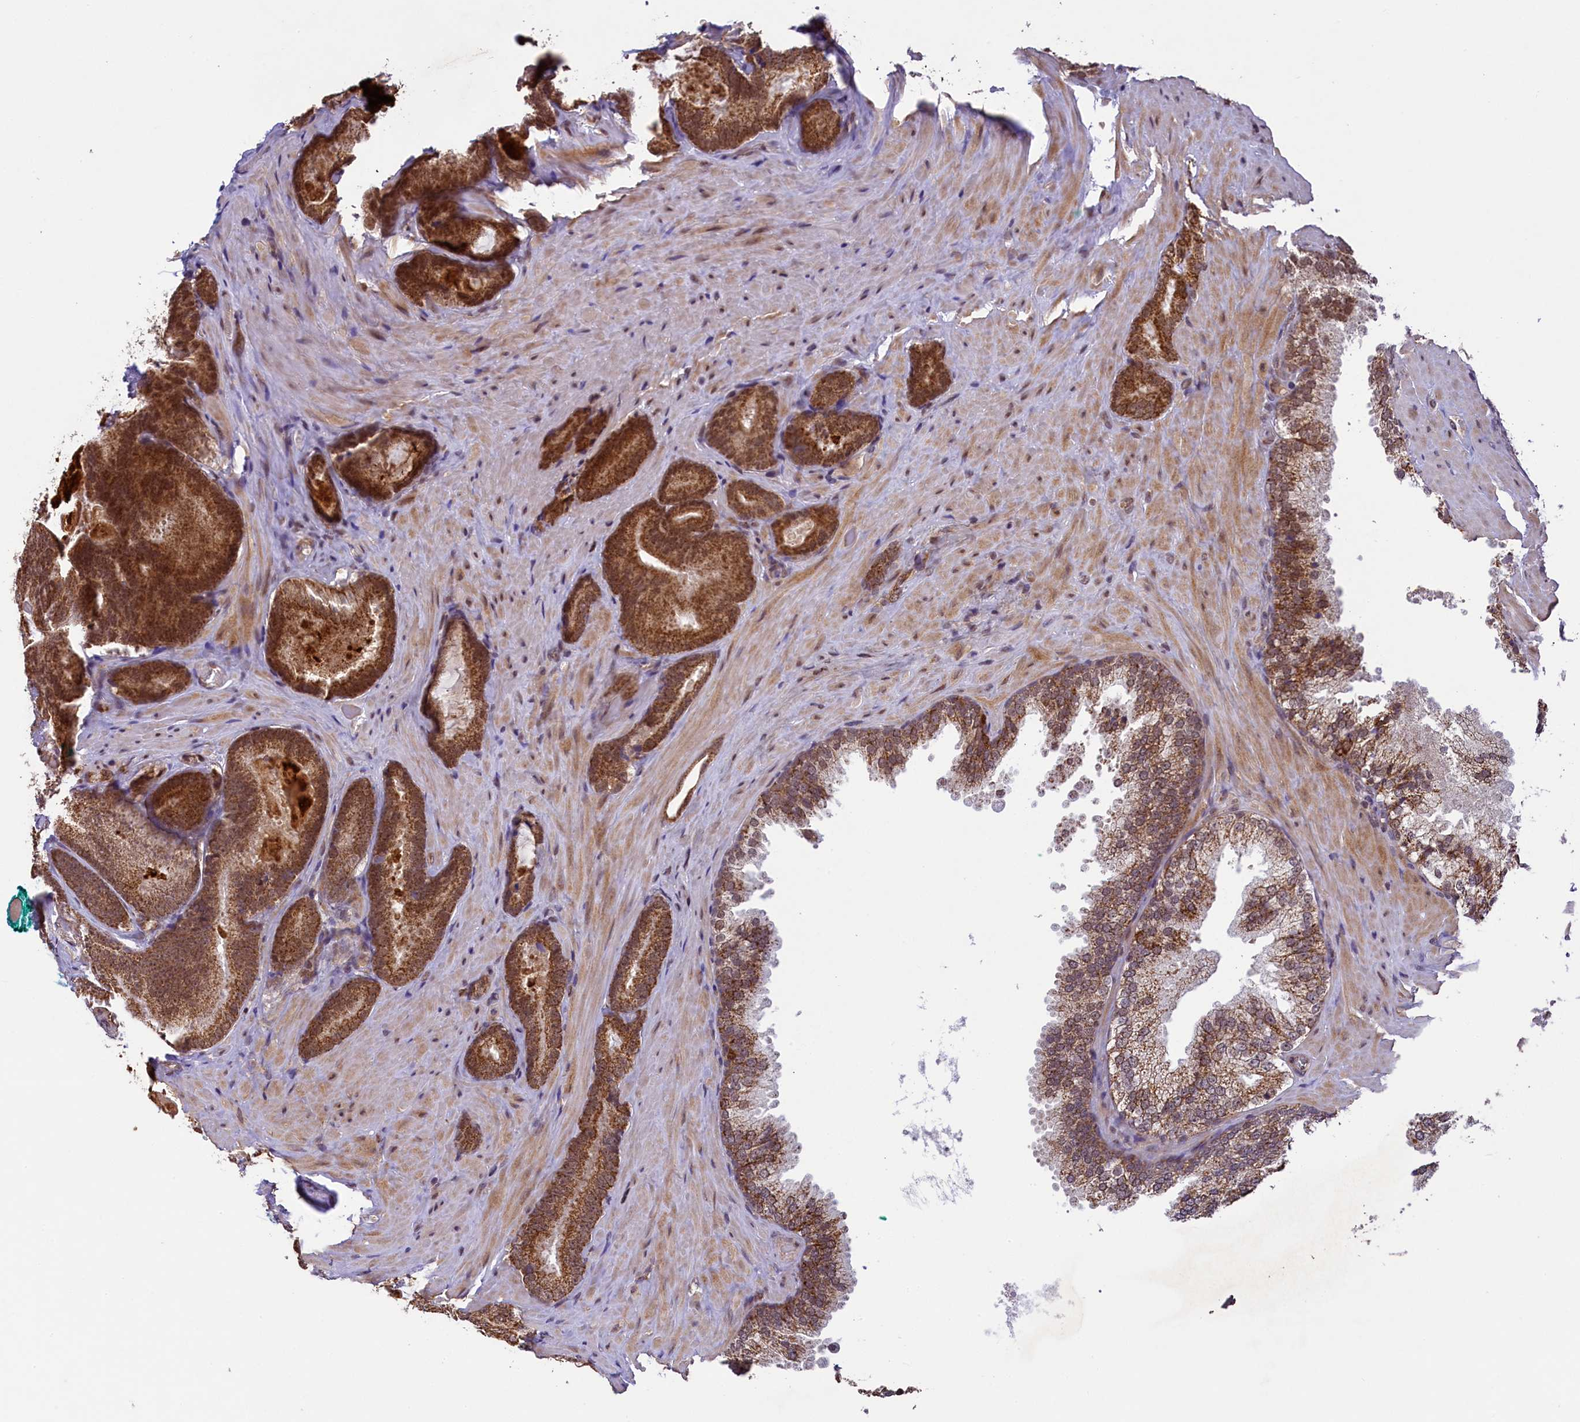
{"staining": {"intensity": "strong", "quantity": ">75%", "location": "cytoplasmic/membranous,nuclear"}, "tissue": "prostate cancer", "cell_type": "Tumor cells", "image_type": "cancer", "snomed": [{"axis": "morphology", "description": "Adenocarcinoma, High grade"}, {"axis": "topography", "description": "Prostate"}], "caption": "IHC of human prostate adenocarcinoma (high-grade) demonstrates high levels of strong cytoplasmic/membranous and nuclear expression in about >75% of tumor cells. (DAB IHC, brown staining for protein, blue staining for nuclei).", "gene": "PAF1", "patient": {"sex": "male", "age": 66}}